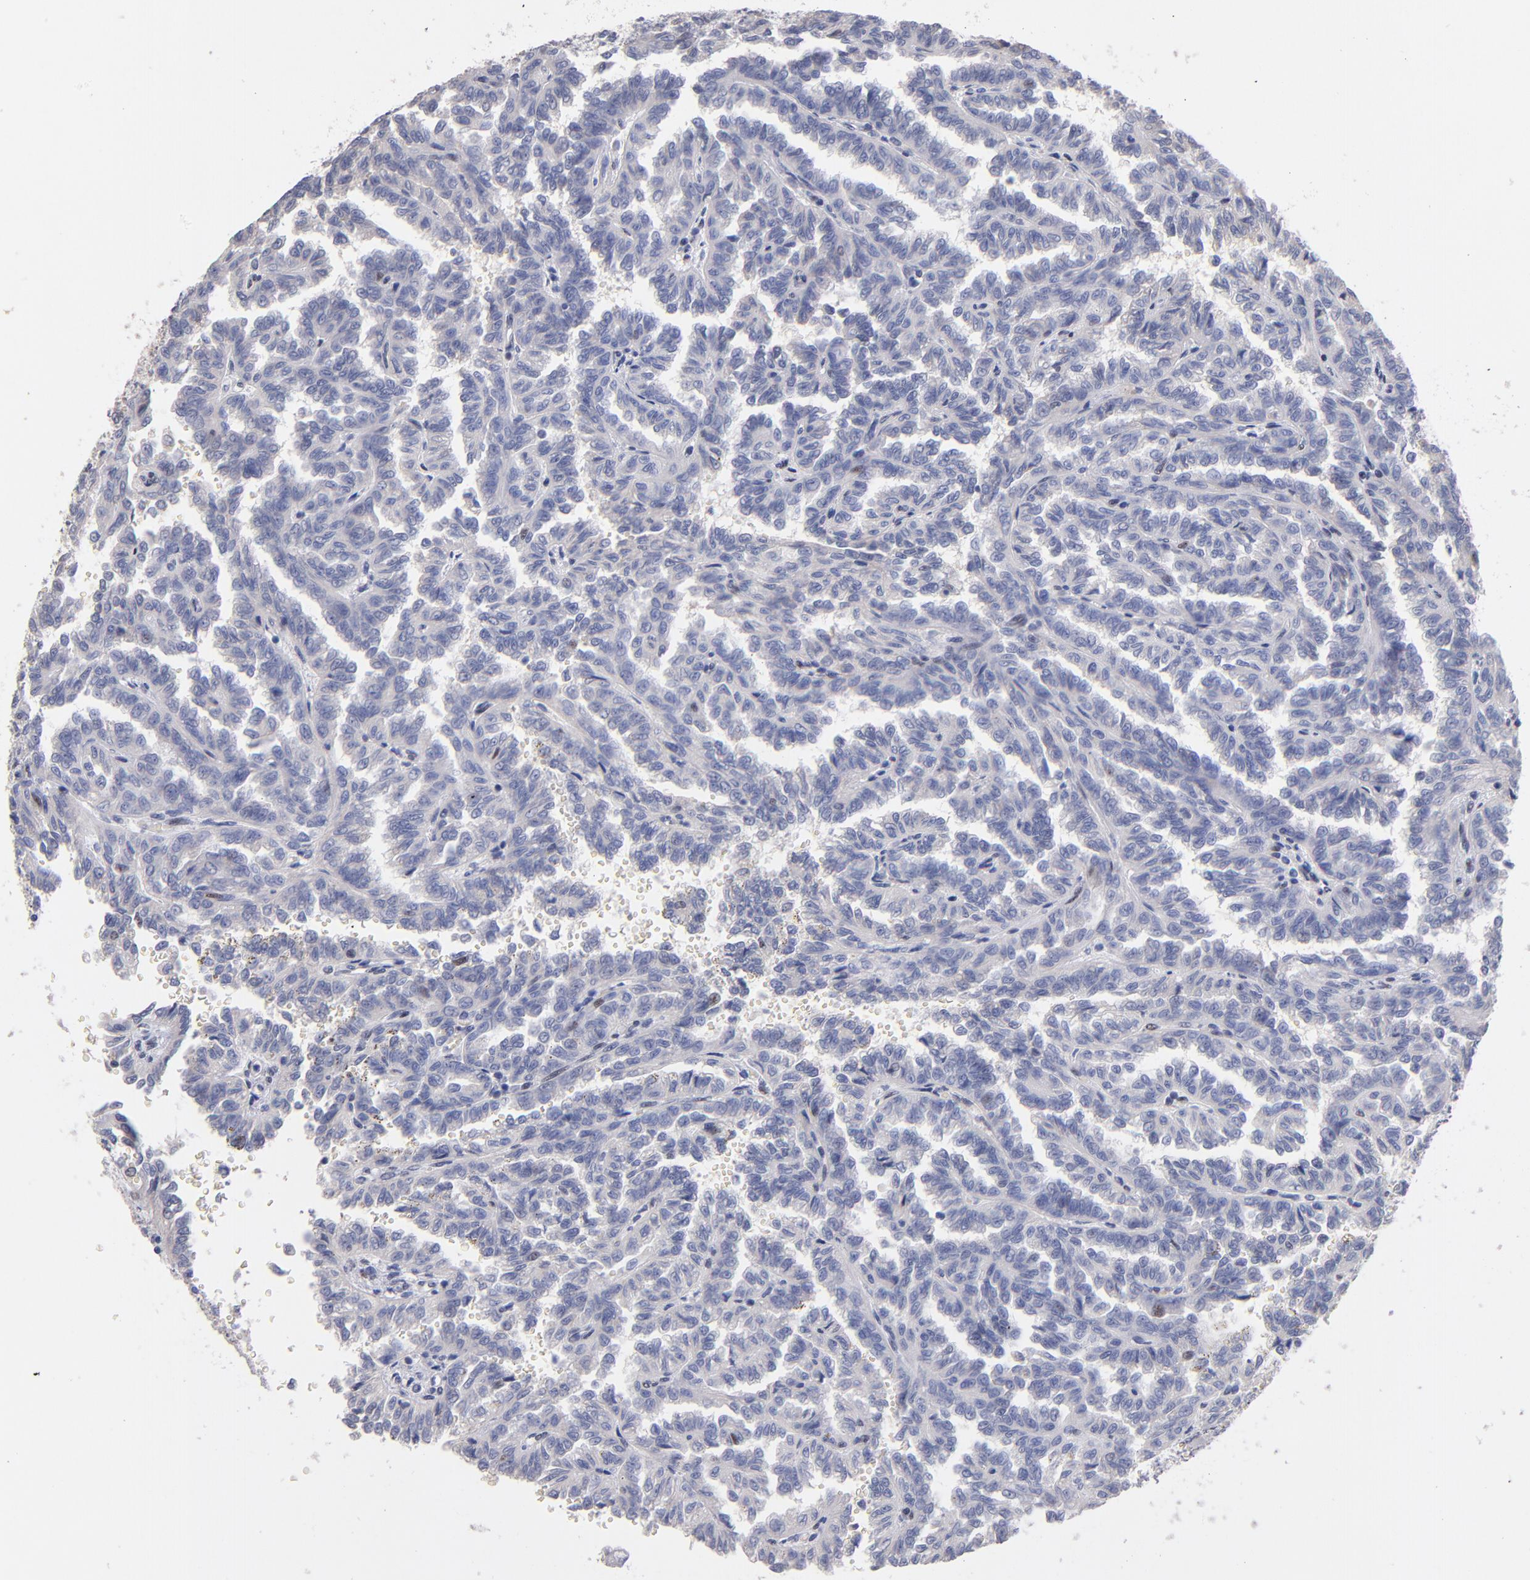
{"staining": {"intensity": "moderate", "quantity": "25%-75%", "location": "nuclear"}, "tissue": "renal cancer", "cell_type": "Tumor cells", "image_type": "cancer", "snomed": [{"axis": "morphology", "description": "Inflammation, NOS"}, {"axis": "morphology", "description": "Adenocarcinoma, NOS"}, {"axis": "topography", "description": "Kidney"}], "caption": "A photomicrograph of renal adenocarcinoma stained for a protein exhibits moderate nuclear brown staining in tumor cells.", "gene": "RAF1", "patient": {"sex": "male", "age": 68}}